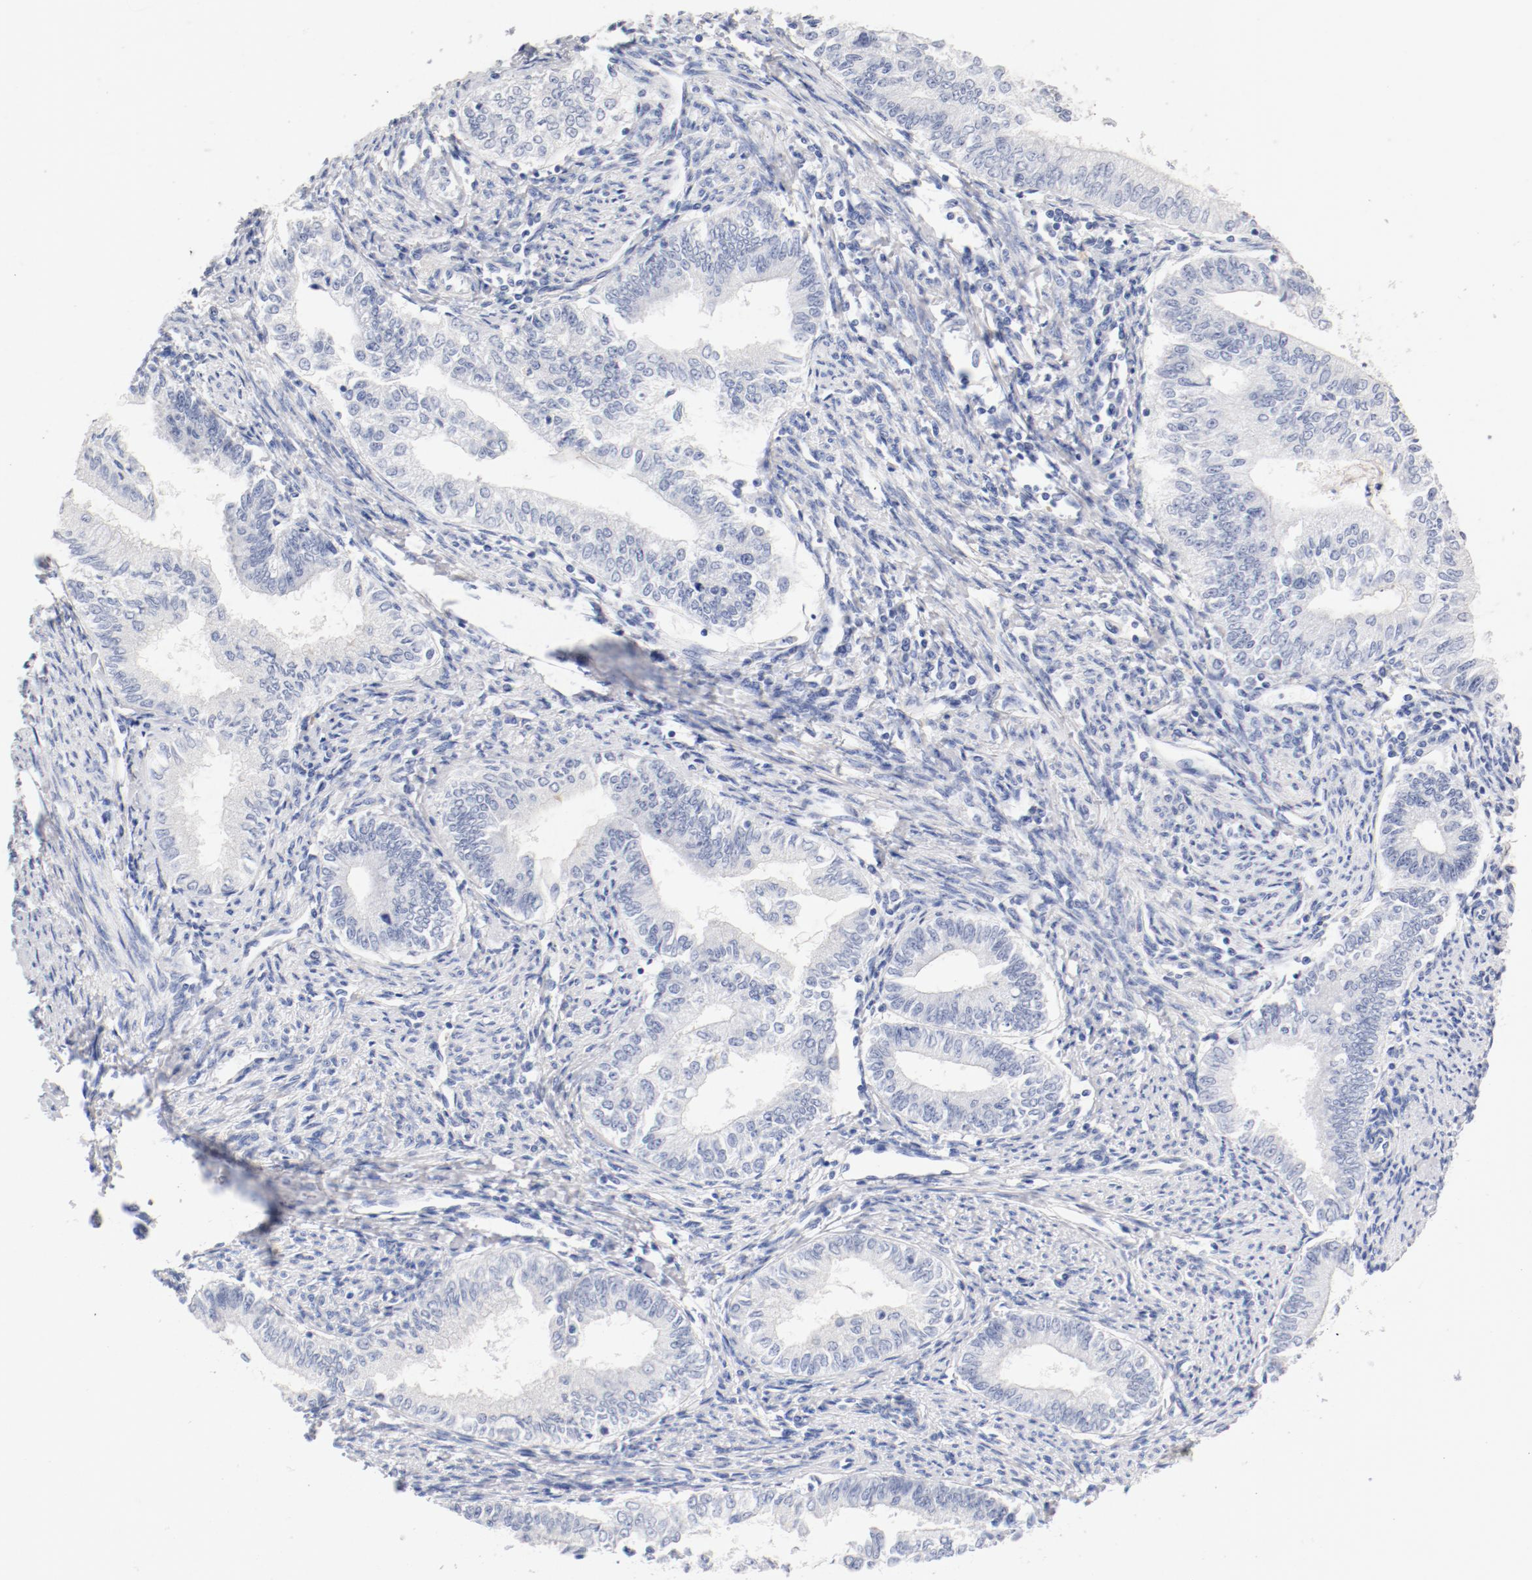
{"staining": {"intensity": "negative", "quantity": "none", "location": "none"}, "tissue": "endometrial cancer", "cell_type": "Tumor cells", "image_type": "cancer", "snomed": [{"axis": "morphology", "description": "Adenocarcinoma, NOS"}, {"axis": "topography", "description": "Endometrium"}], "caption": "Adenocarcinoma (endometrial) stained for a protein using IHC shows no positivity tumor cells.", "gene": "HOMER1", "patient": {"sex": "female", "age": 66}}